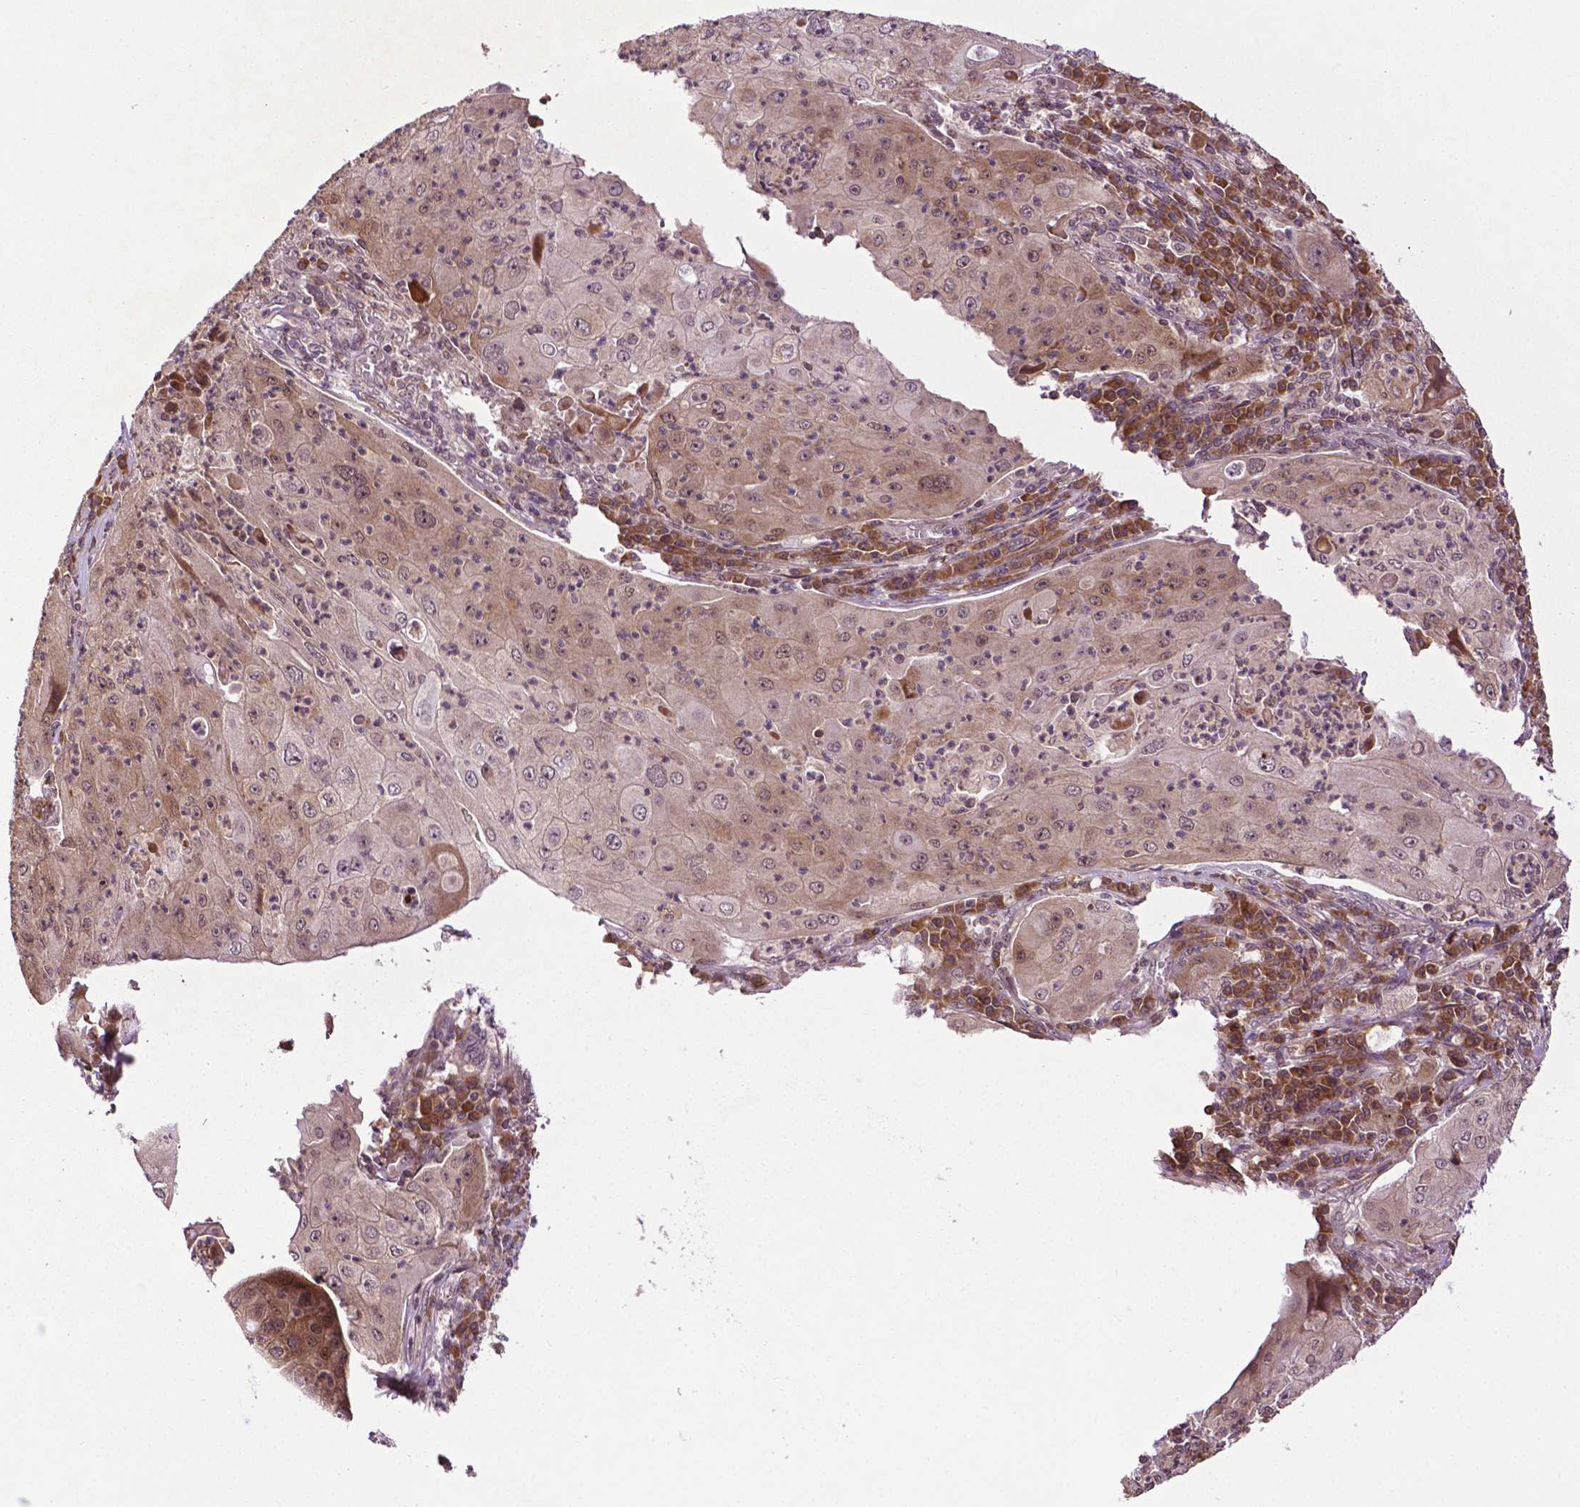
{"staining": {"intensity": "weak", "quantity": "25%-75%", "location": "cytoplasmic/membranous"}, "tissue": "lung cancer", "cell_type": "Tumor cells", "image_type": "cancer", "snomed": [{"axis": "morphology", "description": "Squamous cell carcinoma, NOS"}, {"axis": "topography", "description": "Lung"}], "caption": "DAB immunohistochemical staining of squamous cell carcinoma (lung) shows weak cytoplasmic/membranous protein staining in approximately 25%-75% of tumor cells. Using DAB (3,3'-diaminobenzidine) (brown) and hematoxylin (blue) stains, captured at high magnification using brightfield microscopy.", "gene": "TMX2", "patient": {"sex": "female", "age": 59}}